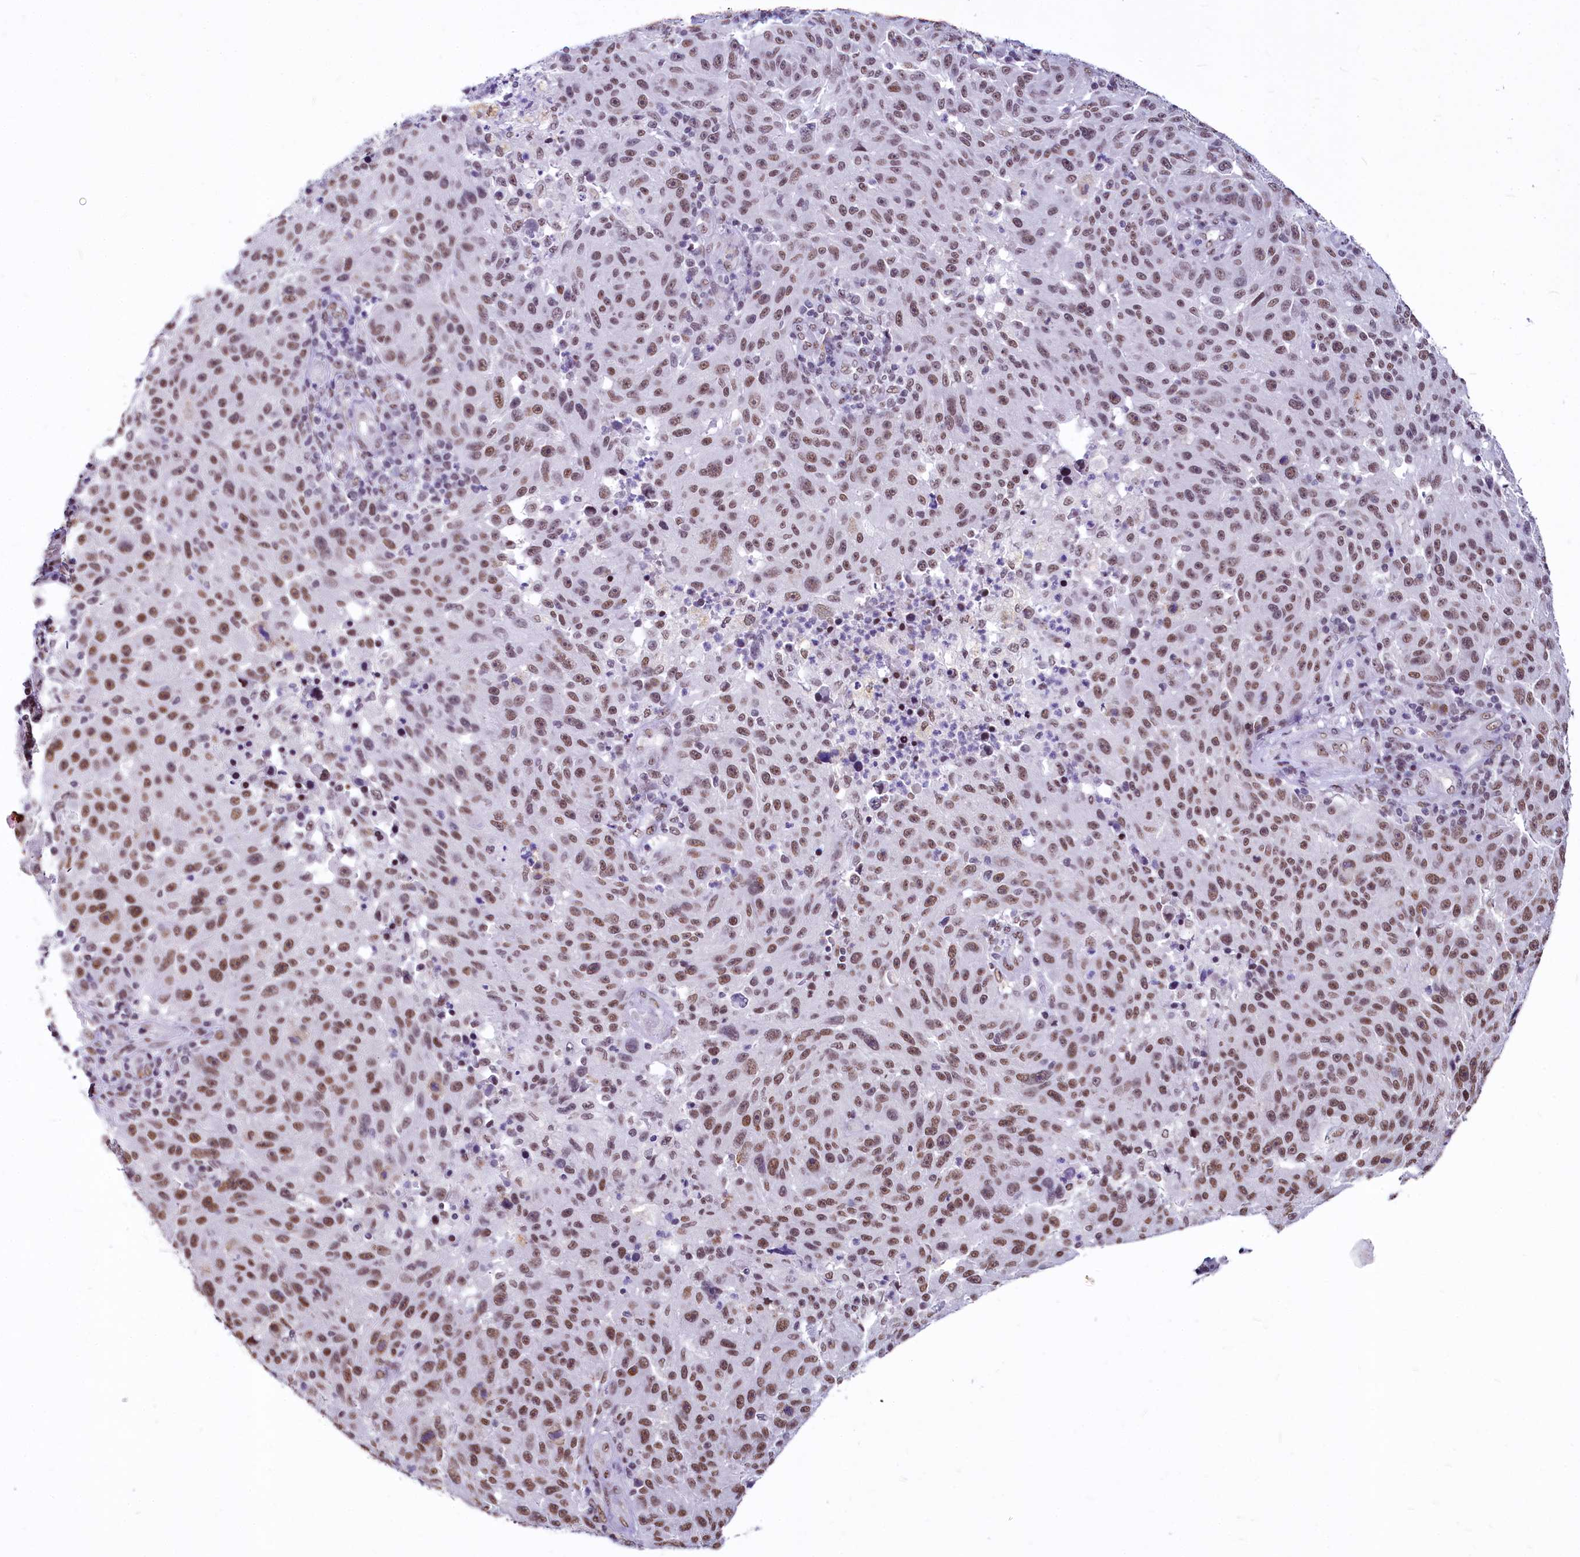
{"staining": {"intensity": "moderate", "quantity": ">75%", "location": "nuclear"}, "tissue": "melanoma", "cell_type": "Tumor cells", "image_type": "cancer", "snomed": [{"axis": "morphology", "description": "Malignant melanoma, NOS"}, {"axis": "topography", "description": "Skin"}], "caption": "Malignant melanoma tissue shows moderate nuclear expression in about >75% of tumor cells, visualized by immunohistochemistry.", "gene": "PARPBP", "patient": {"sex": "male", "age": 53}}